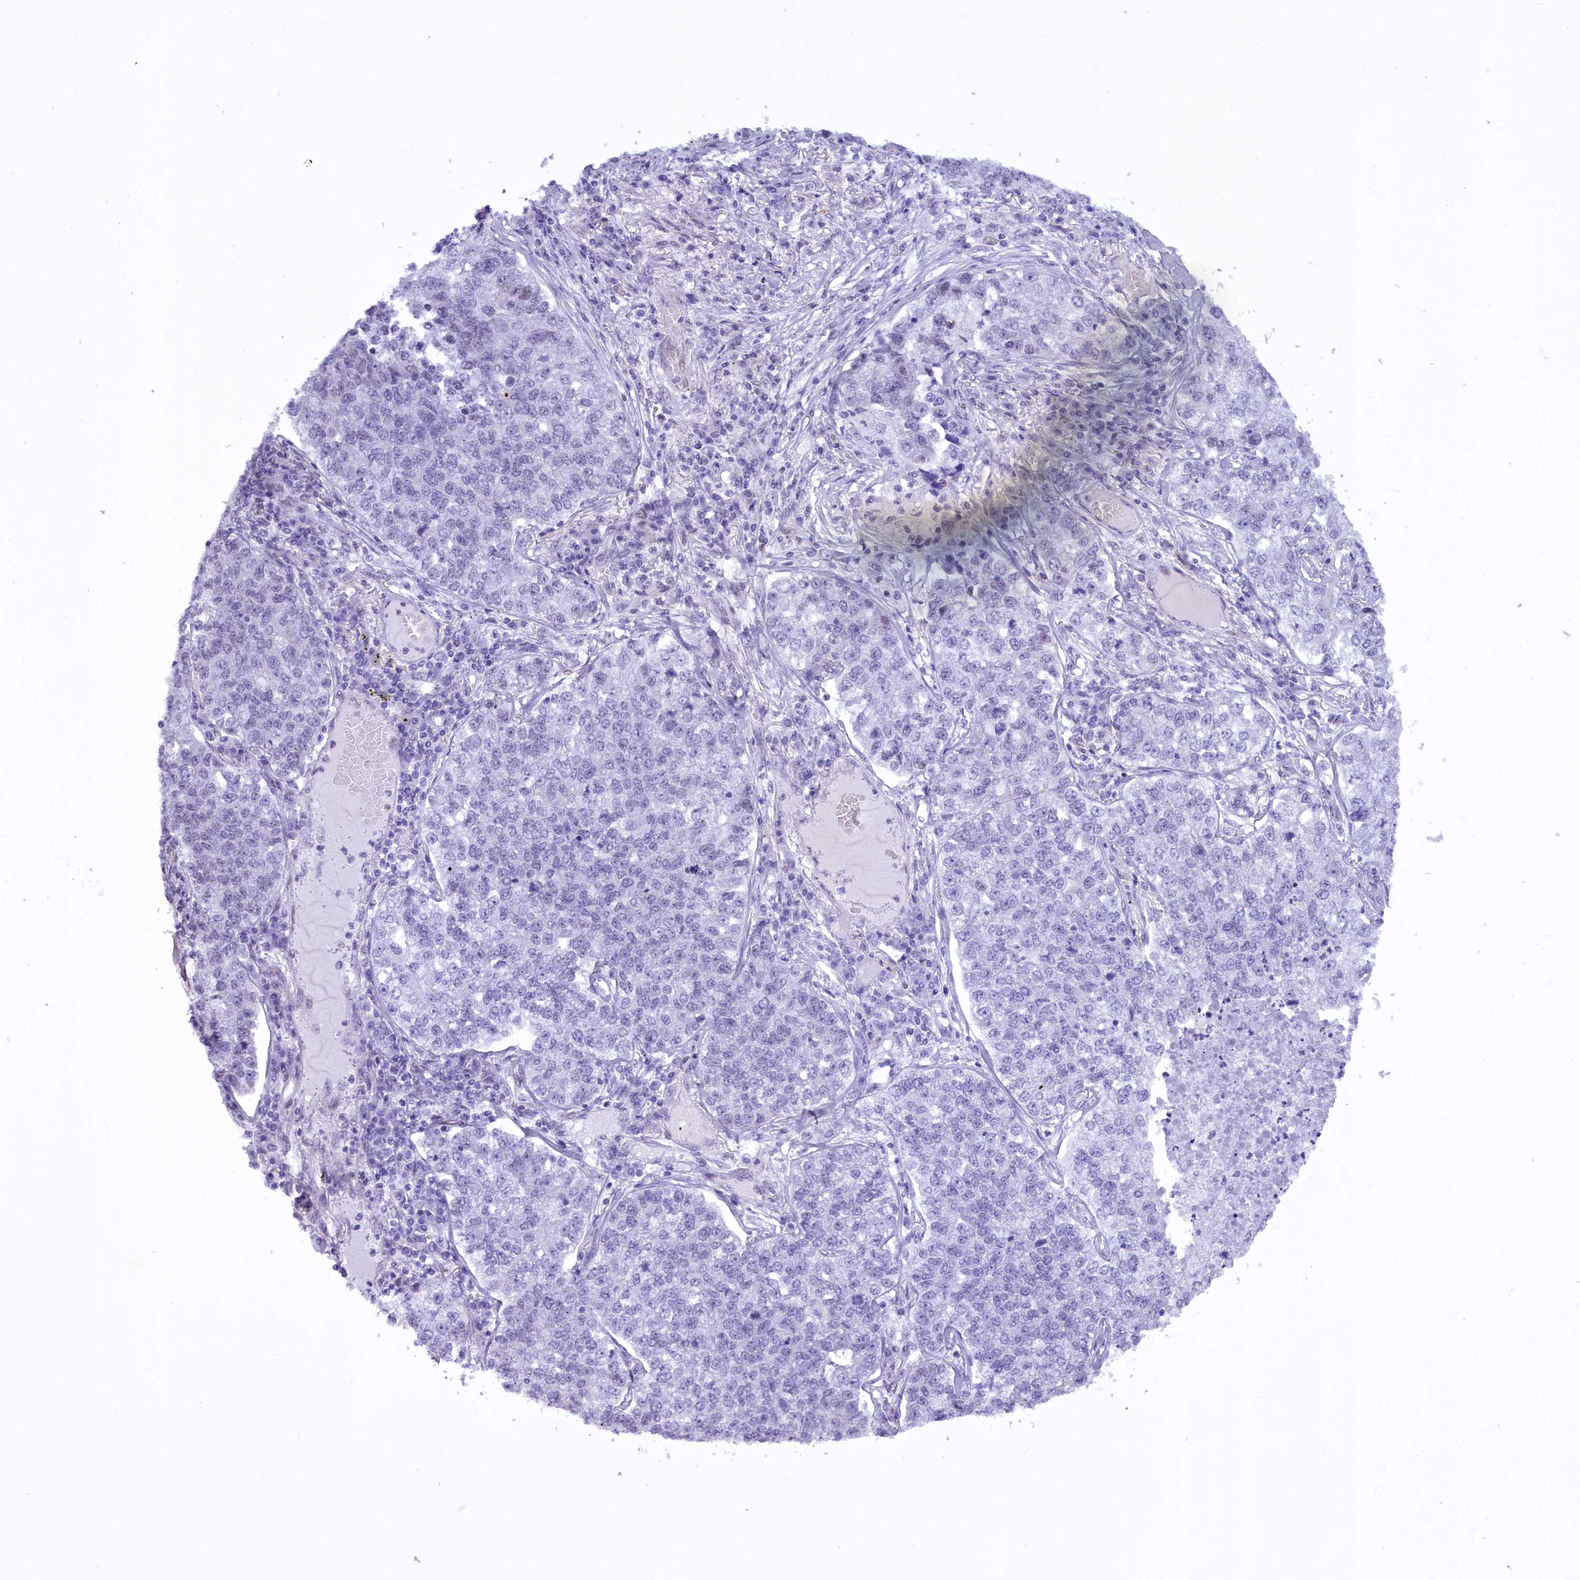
{"staining": {"intensity": "negative", "quantity": "none", "location": "none"}, "tissue": "lung cancer", "cell_type": "Tumor cells", "image_type": "cancer", "snomed": [{"axis": "morphology", "description": "Adenocarcinoma, NOS"}, {"axis": "topography", "description": "Lung"}], "caption": "A histopathology image of lung cancer (adenocarcinoma) stained for a protein demonstrates no brown staining in tumor cells.", "gene": "RPS6KB1", "patient": {"sex": "male", "age": 49}}